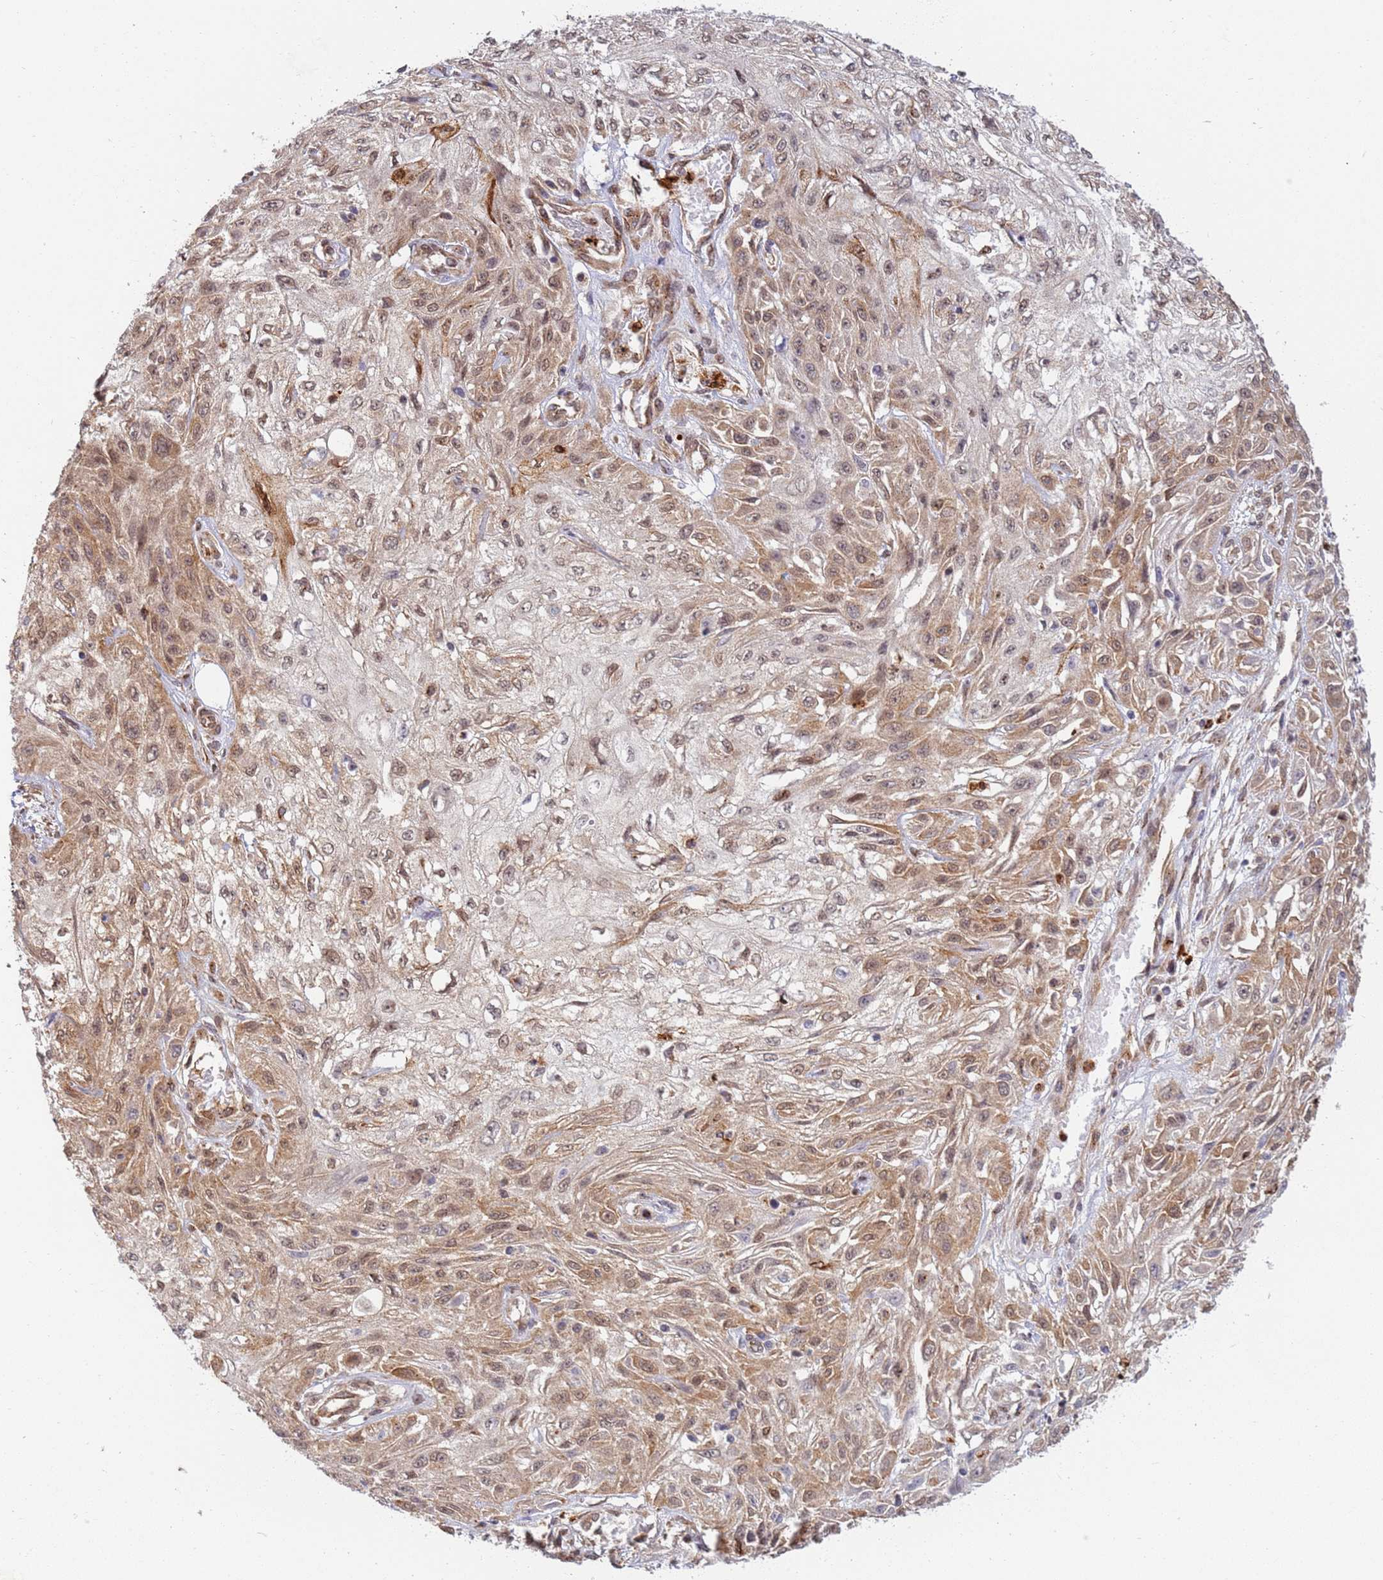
{"staining": {"intensity": "moderate", "quantity": ">75%", "location": "cytoplasmic/membranous,nuclear"}, "tissue": "skin cancer", "cell_type": "Tumor cells", "image_type": "cancer", "snomed": [{"axis": "morphology", "description": "Squamous cell carcinoma, NOS"}, {"axis": "morphology", "description": "Squamous cell carcinoma, metastatic, NOS"}, {"axis": "topography", "description": "Skin"}, {"axis": "topography", "description": "Lymph node"}], "caption": "A brown stain highlights moderate cytoplasmic/membranous and nuclear expression of a protein in skin cancer tumor cells.", "gene": "CEP170", "patient": {"sex": "male", "age": 75}}